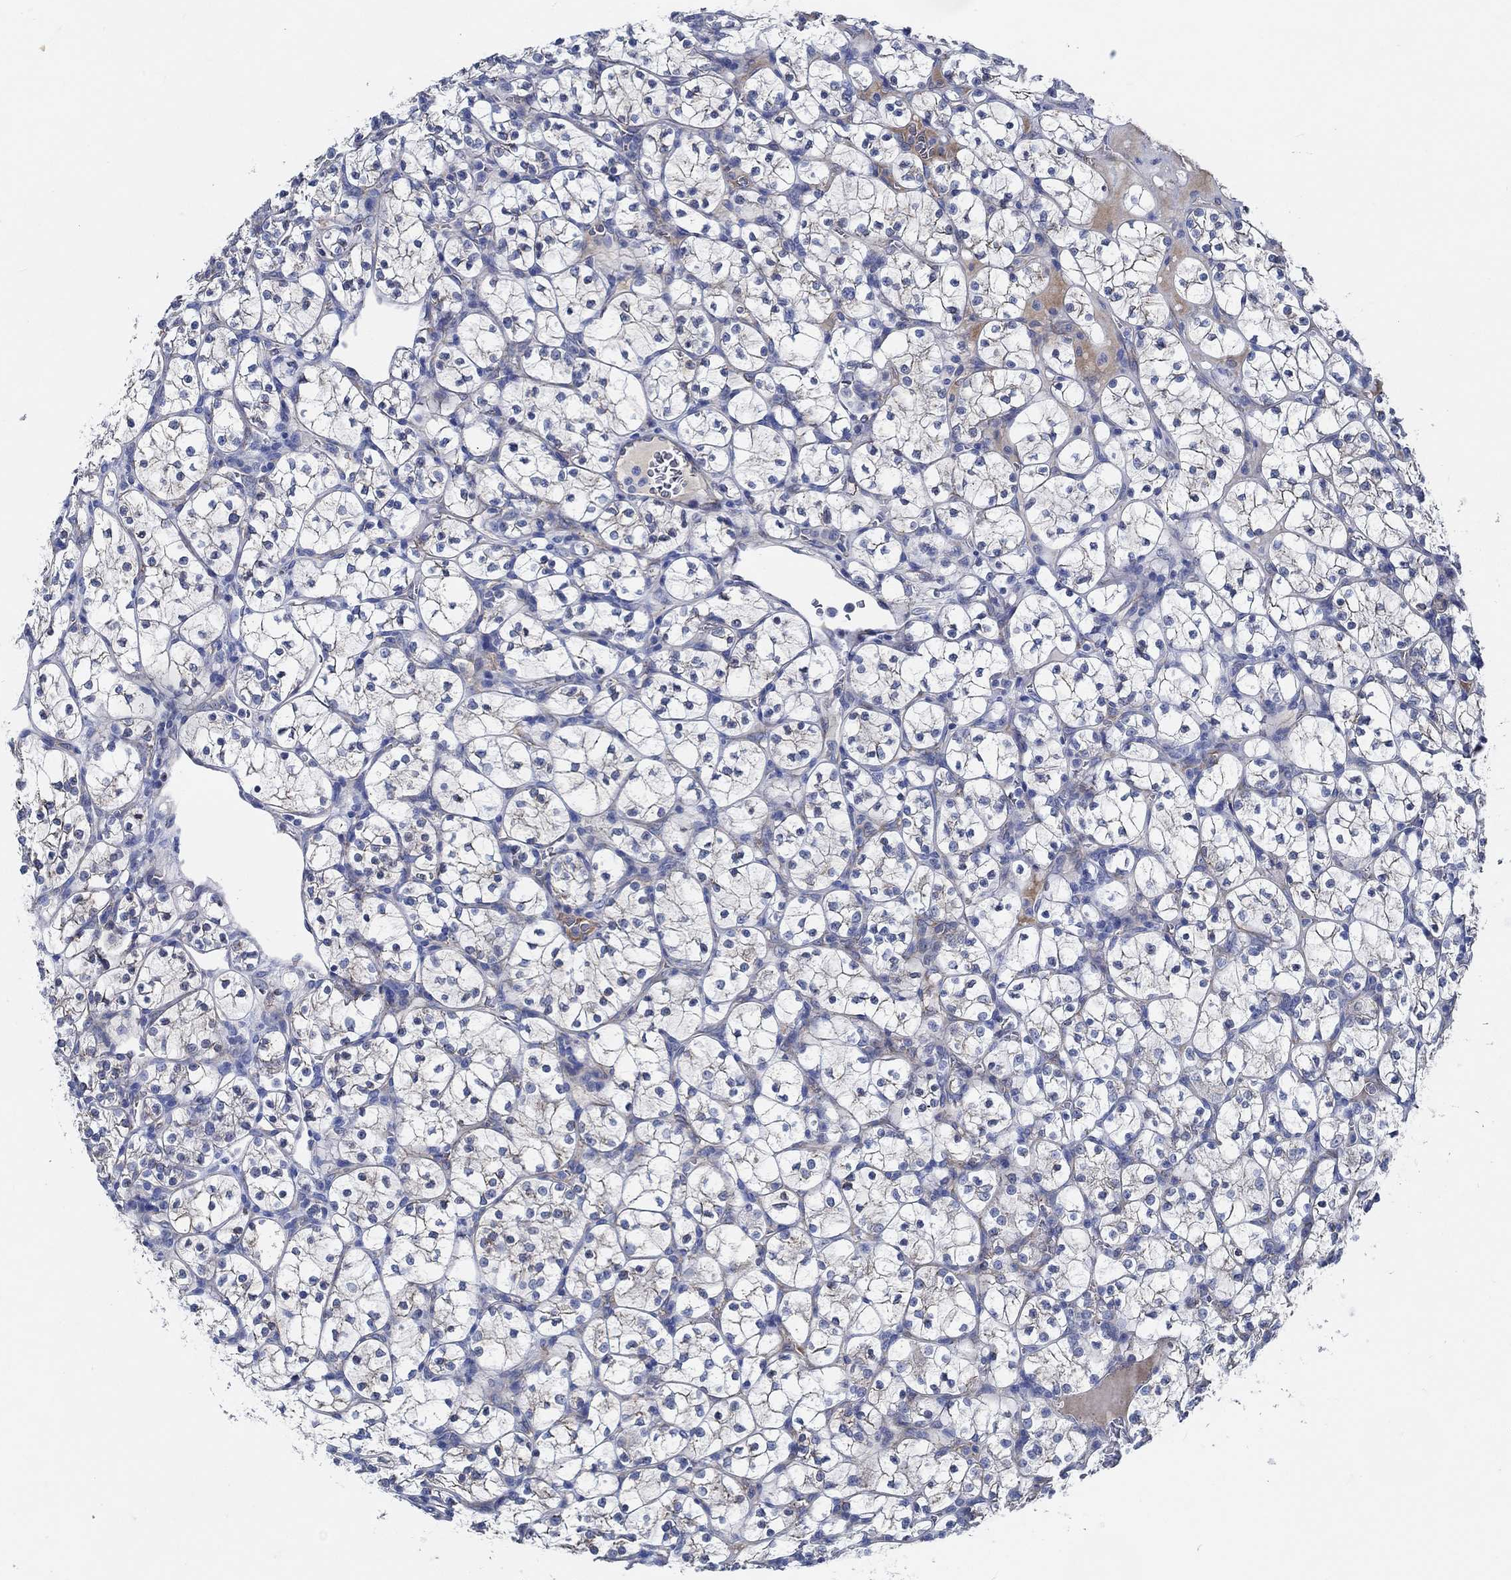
{"staining": {"intensity": "negative", "quantity": "none", "location": "none"}, "tissue": "renal cancer", "cell_type": "Tumor cells", "image_type": "cancer", "snomed": [{"axis": "morphology", "description": "Adenocarcinoma, NOS"}, {"axis": "topography", "description": "Kidney"}], "caption": "The immunohistochemistry image has no significant staining in tumor cells of renal cancer (adenocarcinoma) tissue.", "gene": "HECW2", "patient": {"sex": "female", "age": 89}}